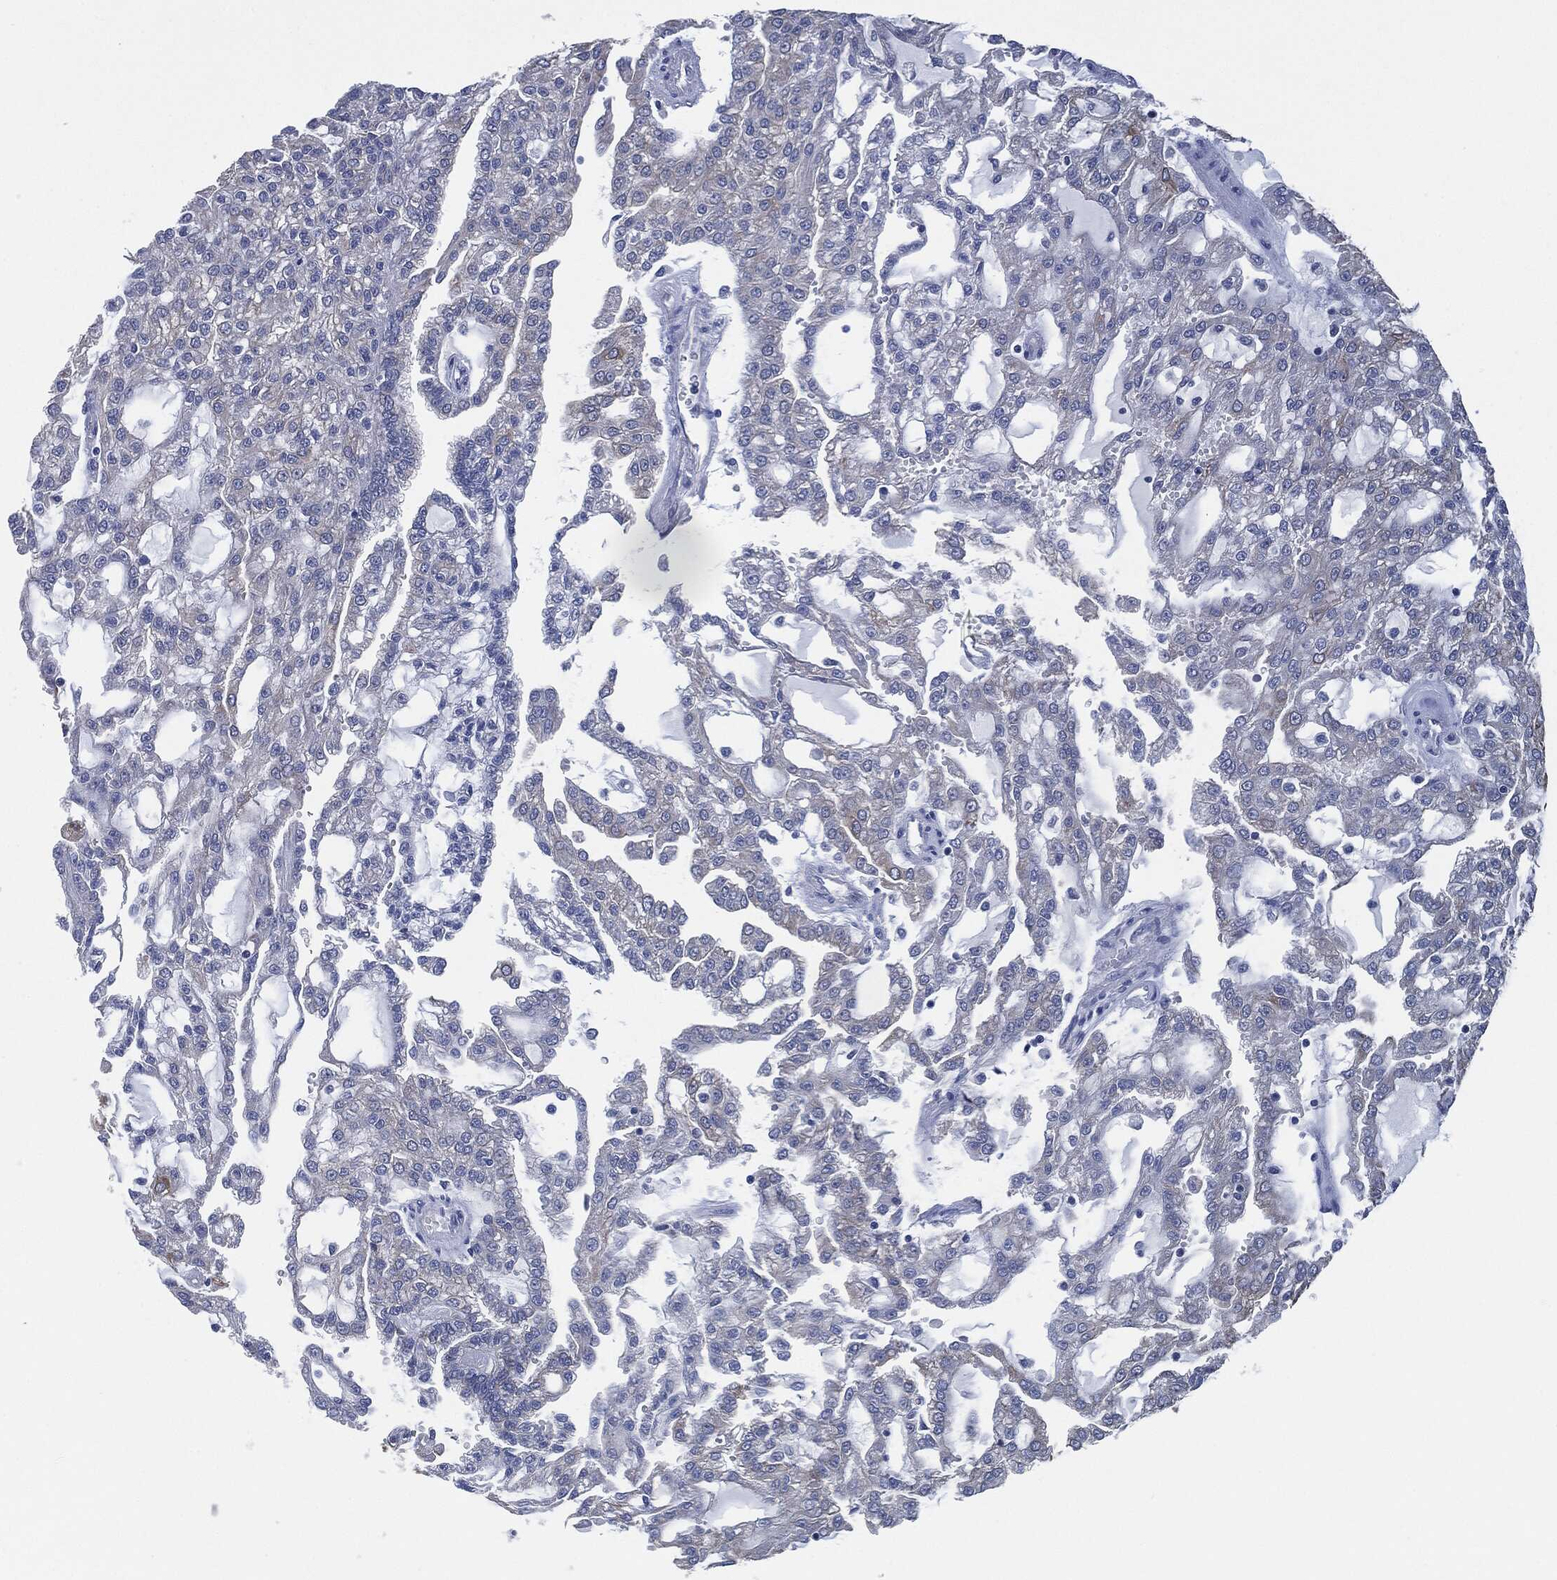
{"staining": {"intensity": "weak", "quantity": "<25%", "location": "cytoplasmic/membranous"}, "tissue": "renal cancer", "cell_type": "Tumor cells", "image_type": "cancer", "snomed": [{"axis": "morphology", "description": "Adenocarcinoma, NOS"}, {"axis": "topography", "description": "Kidney"}], "caption": "There is no significant positivity in tumor cells of renal adenocarcinoma. Nuclei are stained in blue.", "gene": "SHROOM2", "patient": {"sex": "male", "age": 63}}